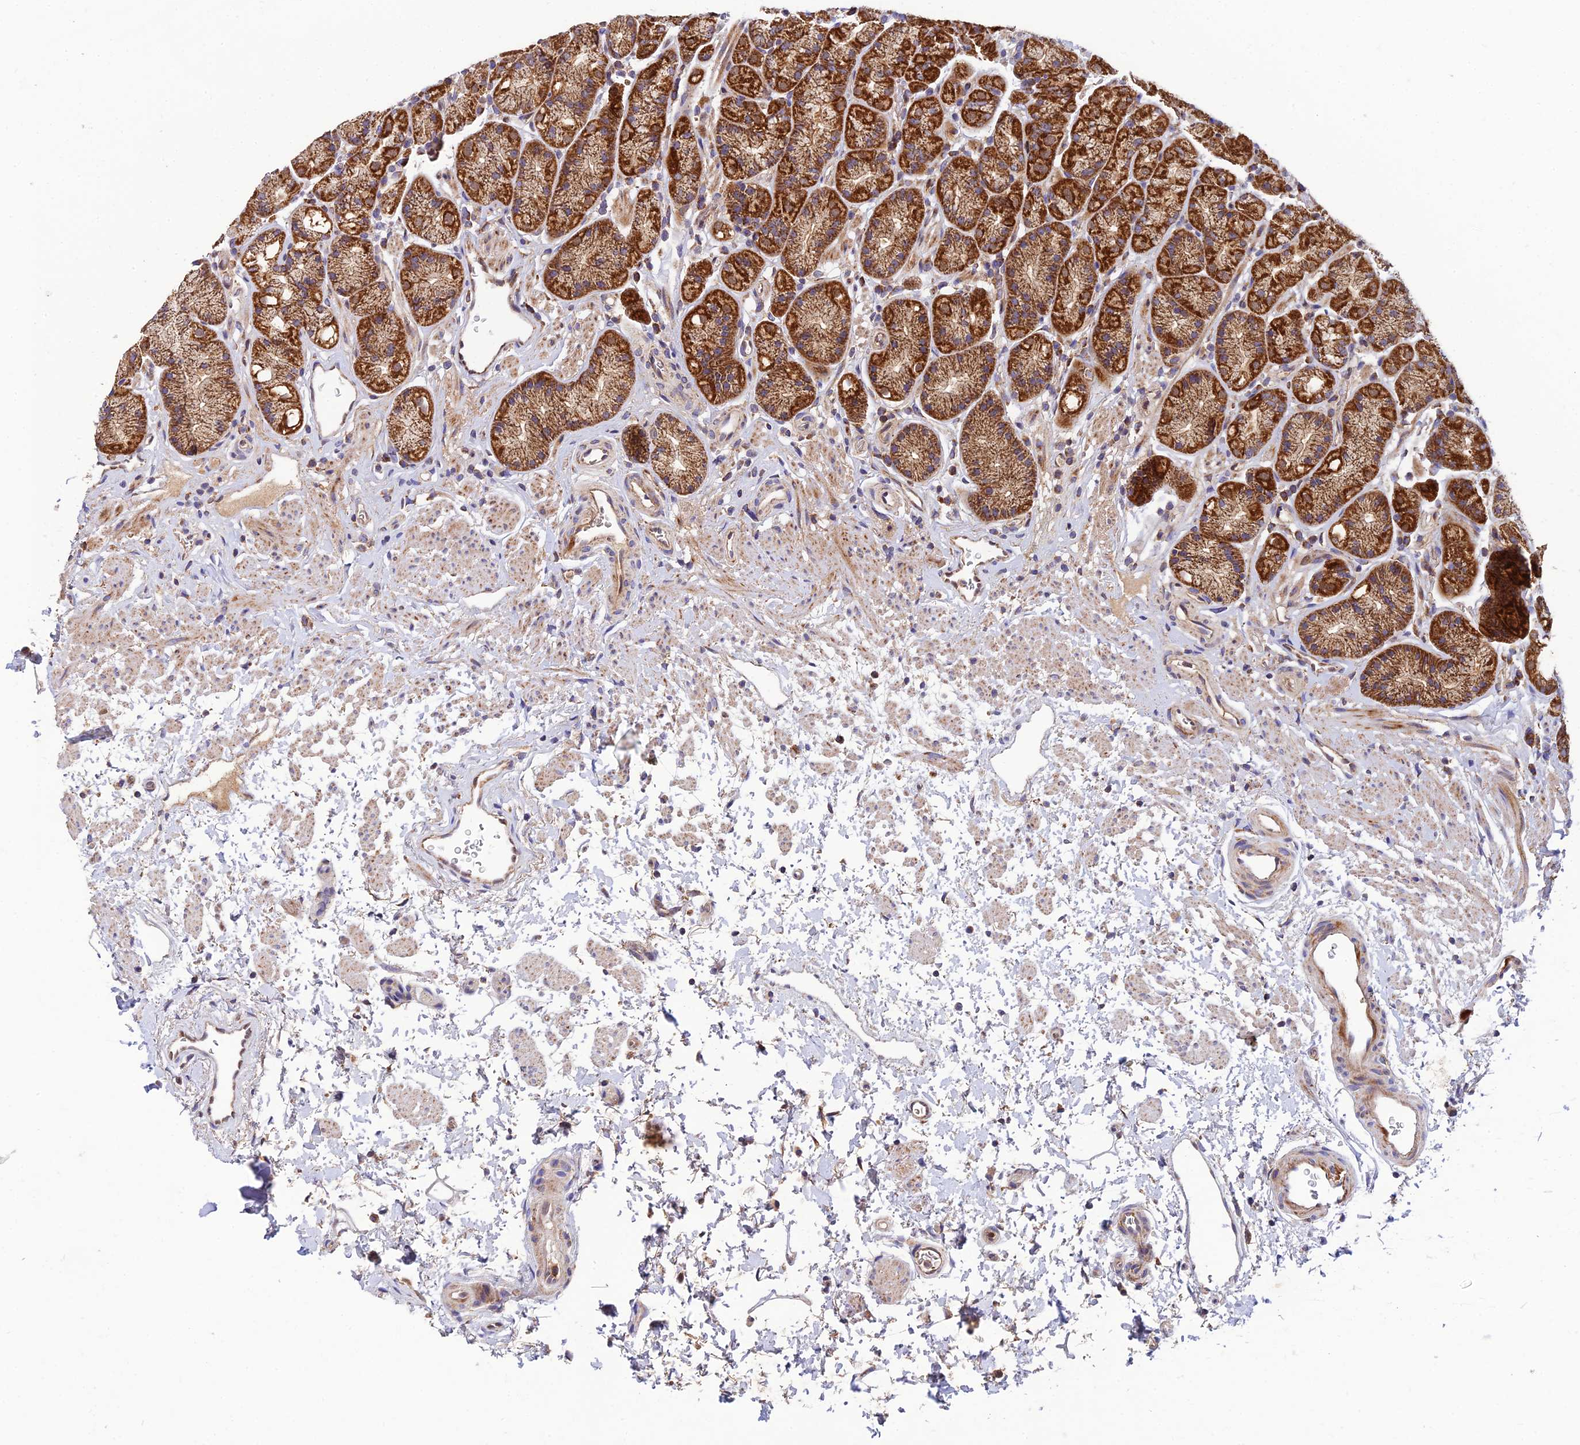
{"staining": {"intensity": "strong", "quantity": ">75%", "location": "cytoplasmic/membranous,nuclear"}, "tissue": "stomach", "cell_type": "Glandular cells", "image_type": "normal", "snomed": [{"axis": "morphology", "description": "Normal tissue, NOS"}, {"axis": "topography", "description": "Stomach"}], "caption": "Protein staining of unremarkable stomach displays strong cytoplasmic/membranous,nuclear staining in about >75% of glandular cells.", "gene": "PODNL1", "patient": {"sex": "male", "age": 63}}